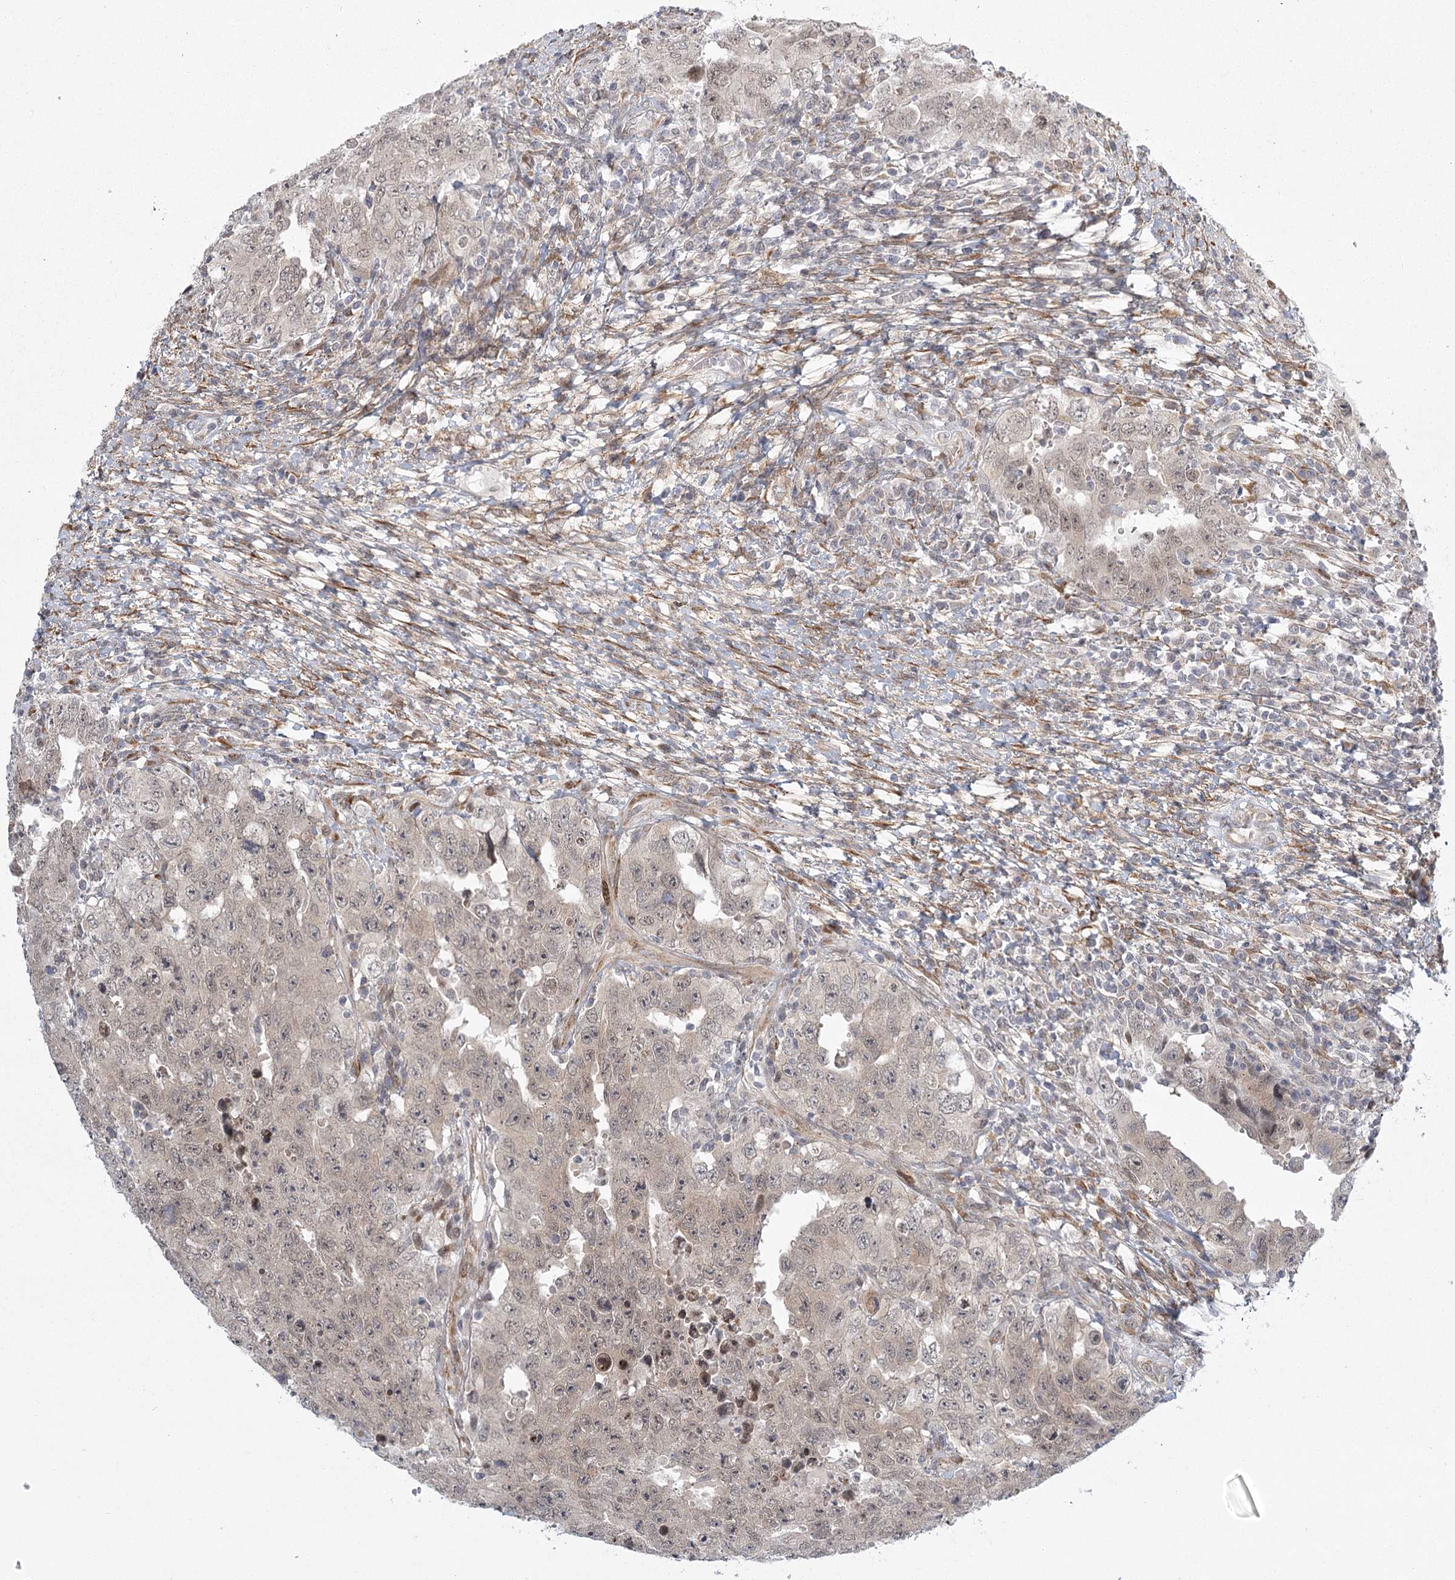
{"staining": {"intensity": "negative", "quantity": "none", "location": "none"}, "tissue": "testis cancer", "cell_type": "Tumor cells", "image_type": "cancer", "snomed": [{"axis": "morphology", "description": "Carcinoma, Embryonal, NOS"}, {"axis": "topography", "description": "Testis"}], "caption": "Immunohistochemistry (IHC) histopathology image of neoplastic tissue: testis cancer (embryonal carcinoma) stained with DAB reveals no significant protein expression in tumor cells.", "gene": "MED28", "patient": {"sex": "male", "age": 26}}